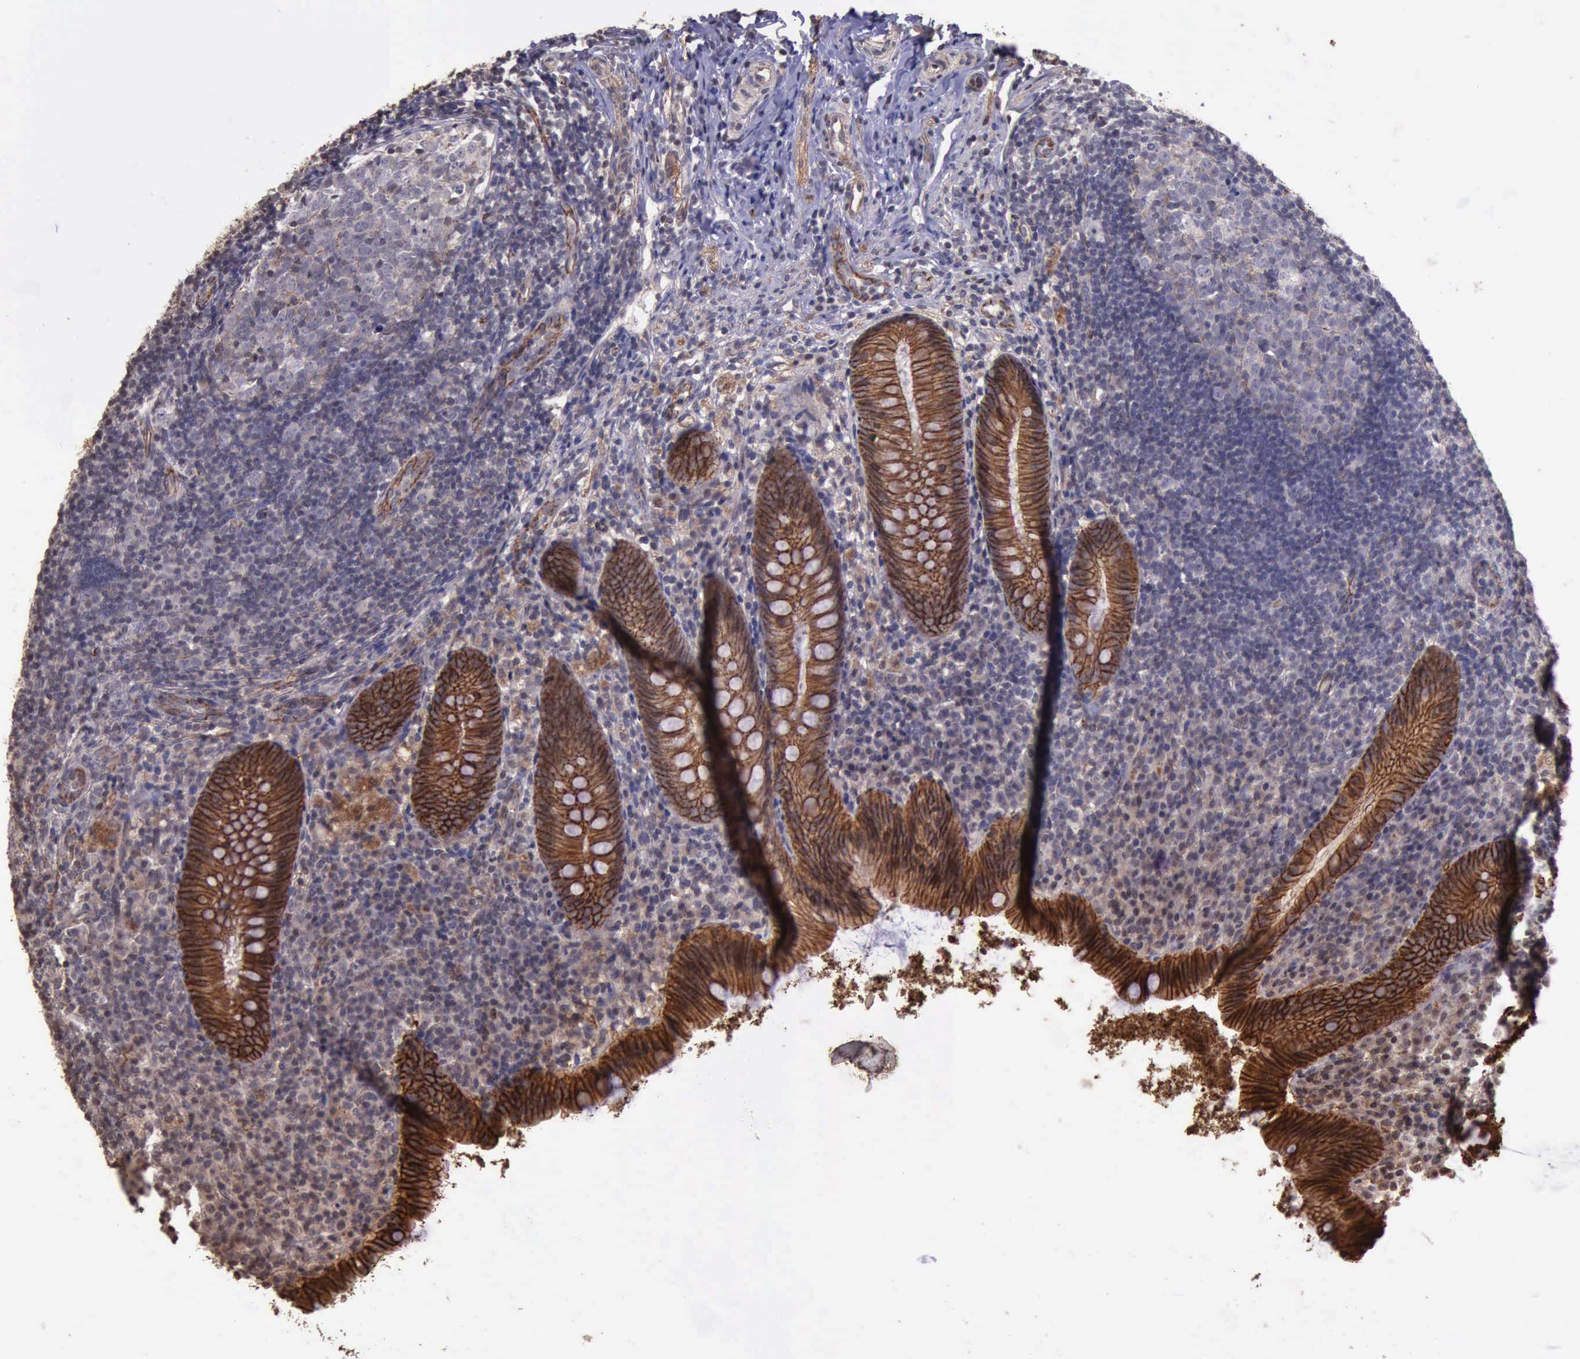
{"staining": {"intensity": "strong", "quantity": ">75%", "location": "cytoplasmic/membranous"}, "tissue": "appendix", "cell_type": "Glandular cells", "image_type": "normal", "snomed": [{"axis": "morphology", "description": "Normal tissue, NOS"}, {"axis": "topography", "description": "Appendix"}], "caption": "Immunohistochemical staining of normal appendix exhibits strong cytoplasmic/membranous protein positivity in approximately >75% of glandular cells. The protein of interest is stained brown, and the nuclei are stained in blue (DAB IHC with brightfield microscopy, high magnification).", "gene": "CTNNB1", "patient": {"sex": "female", "age": 9}}